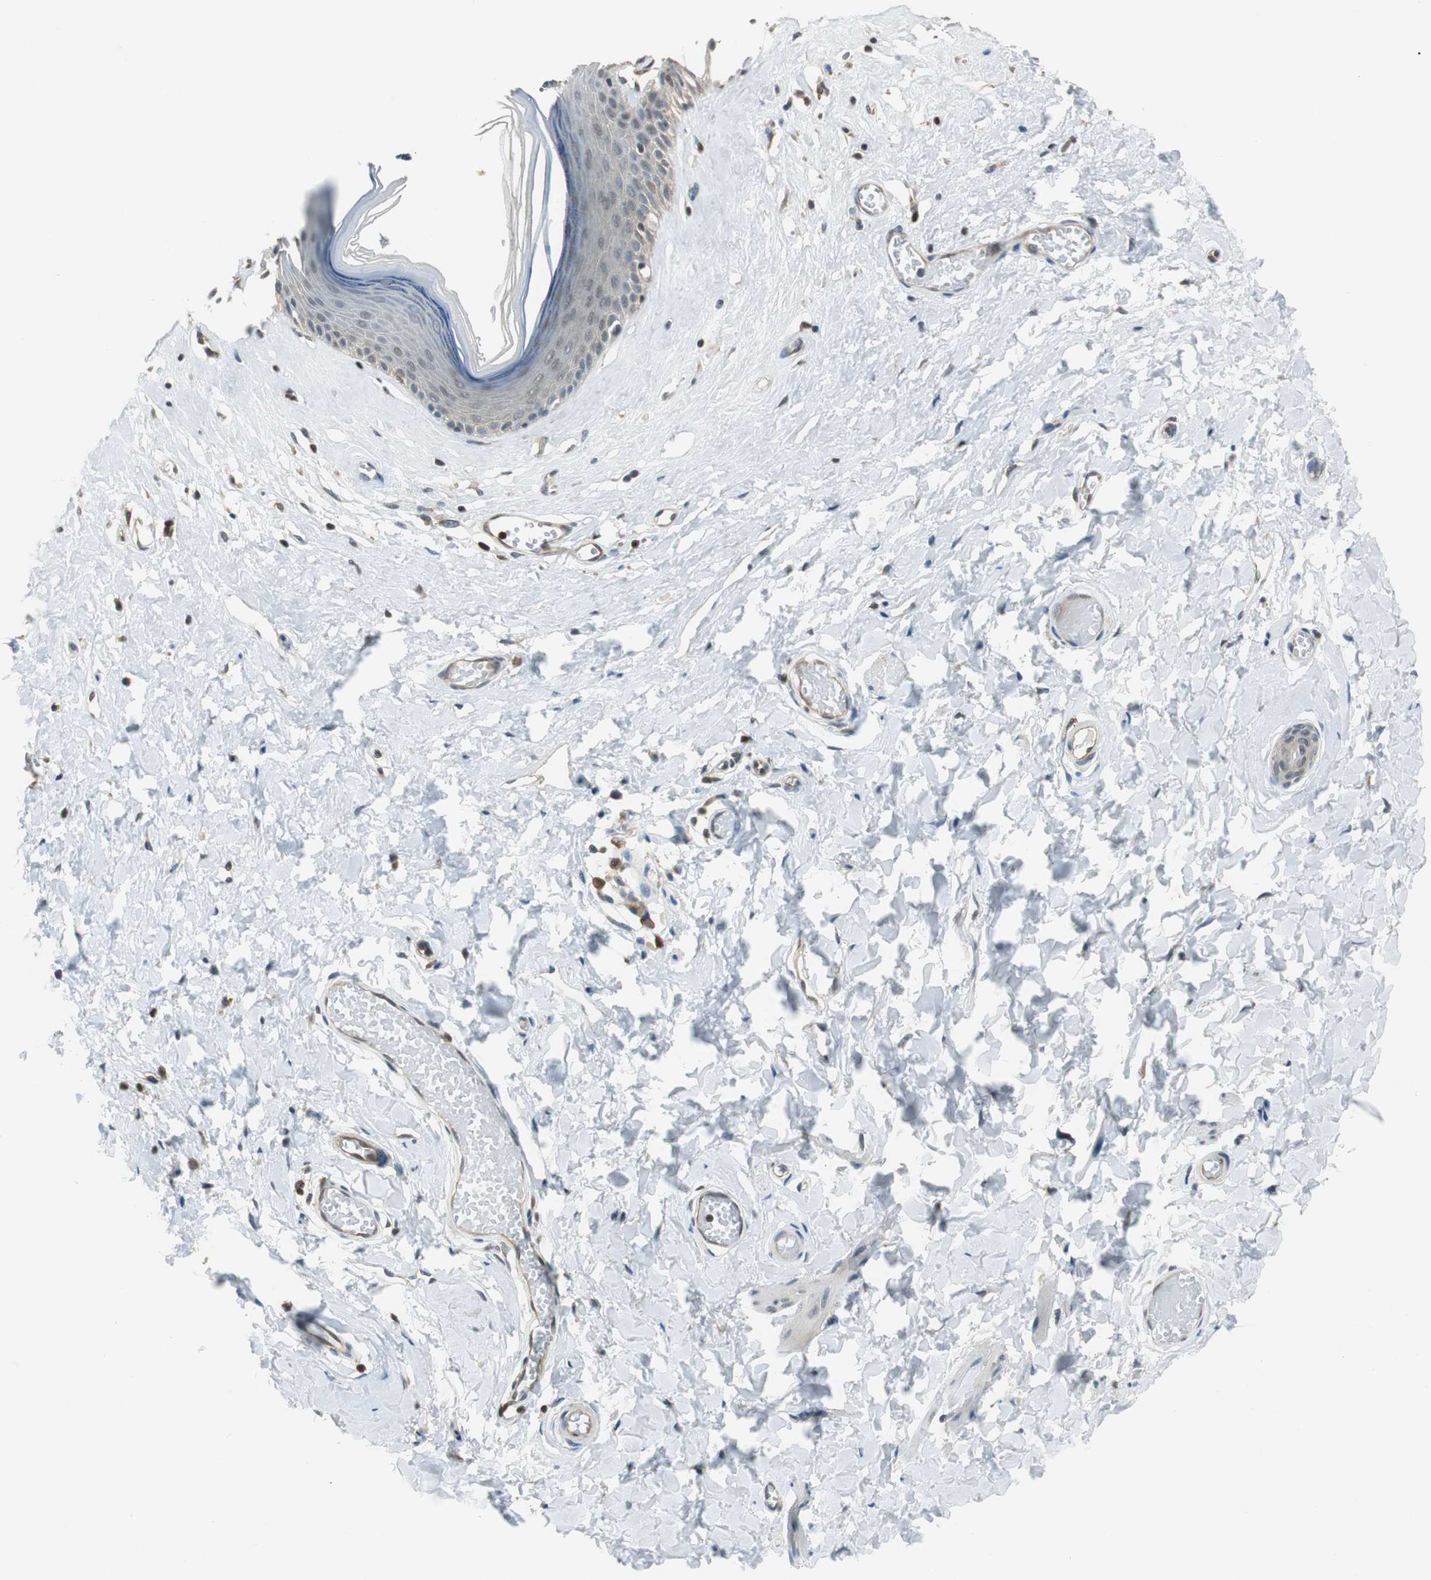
{"staining": {"intensity": "weak", "quantity": "<25%", "location": "cytoplasmic/membranous,nuclear"}, "tissue": "skin", "cell_type": "Epidermal cells", "image_type": "normal", "snomed": [{"axis": "morphology", "description": "Normal tissue, NOS"}, {"axis": "morphology", "description": "Inflammation, NOS"}, {"axis": "topography", "description": "Vulva"}], "caption": "Epidermal cells show no significant protein positivity in benign skin. (DAB (3,3'-diaminobenzidine) IHC, high magnification).", "gene": "ARPC3", "patient": {"sex": "female", "age": 84}}